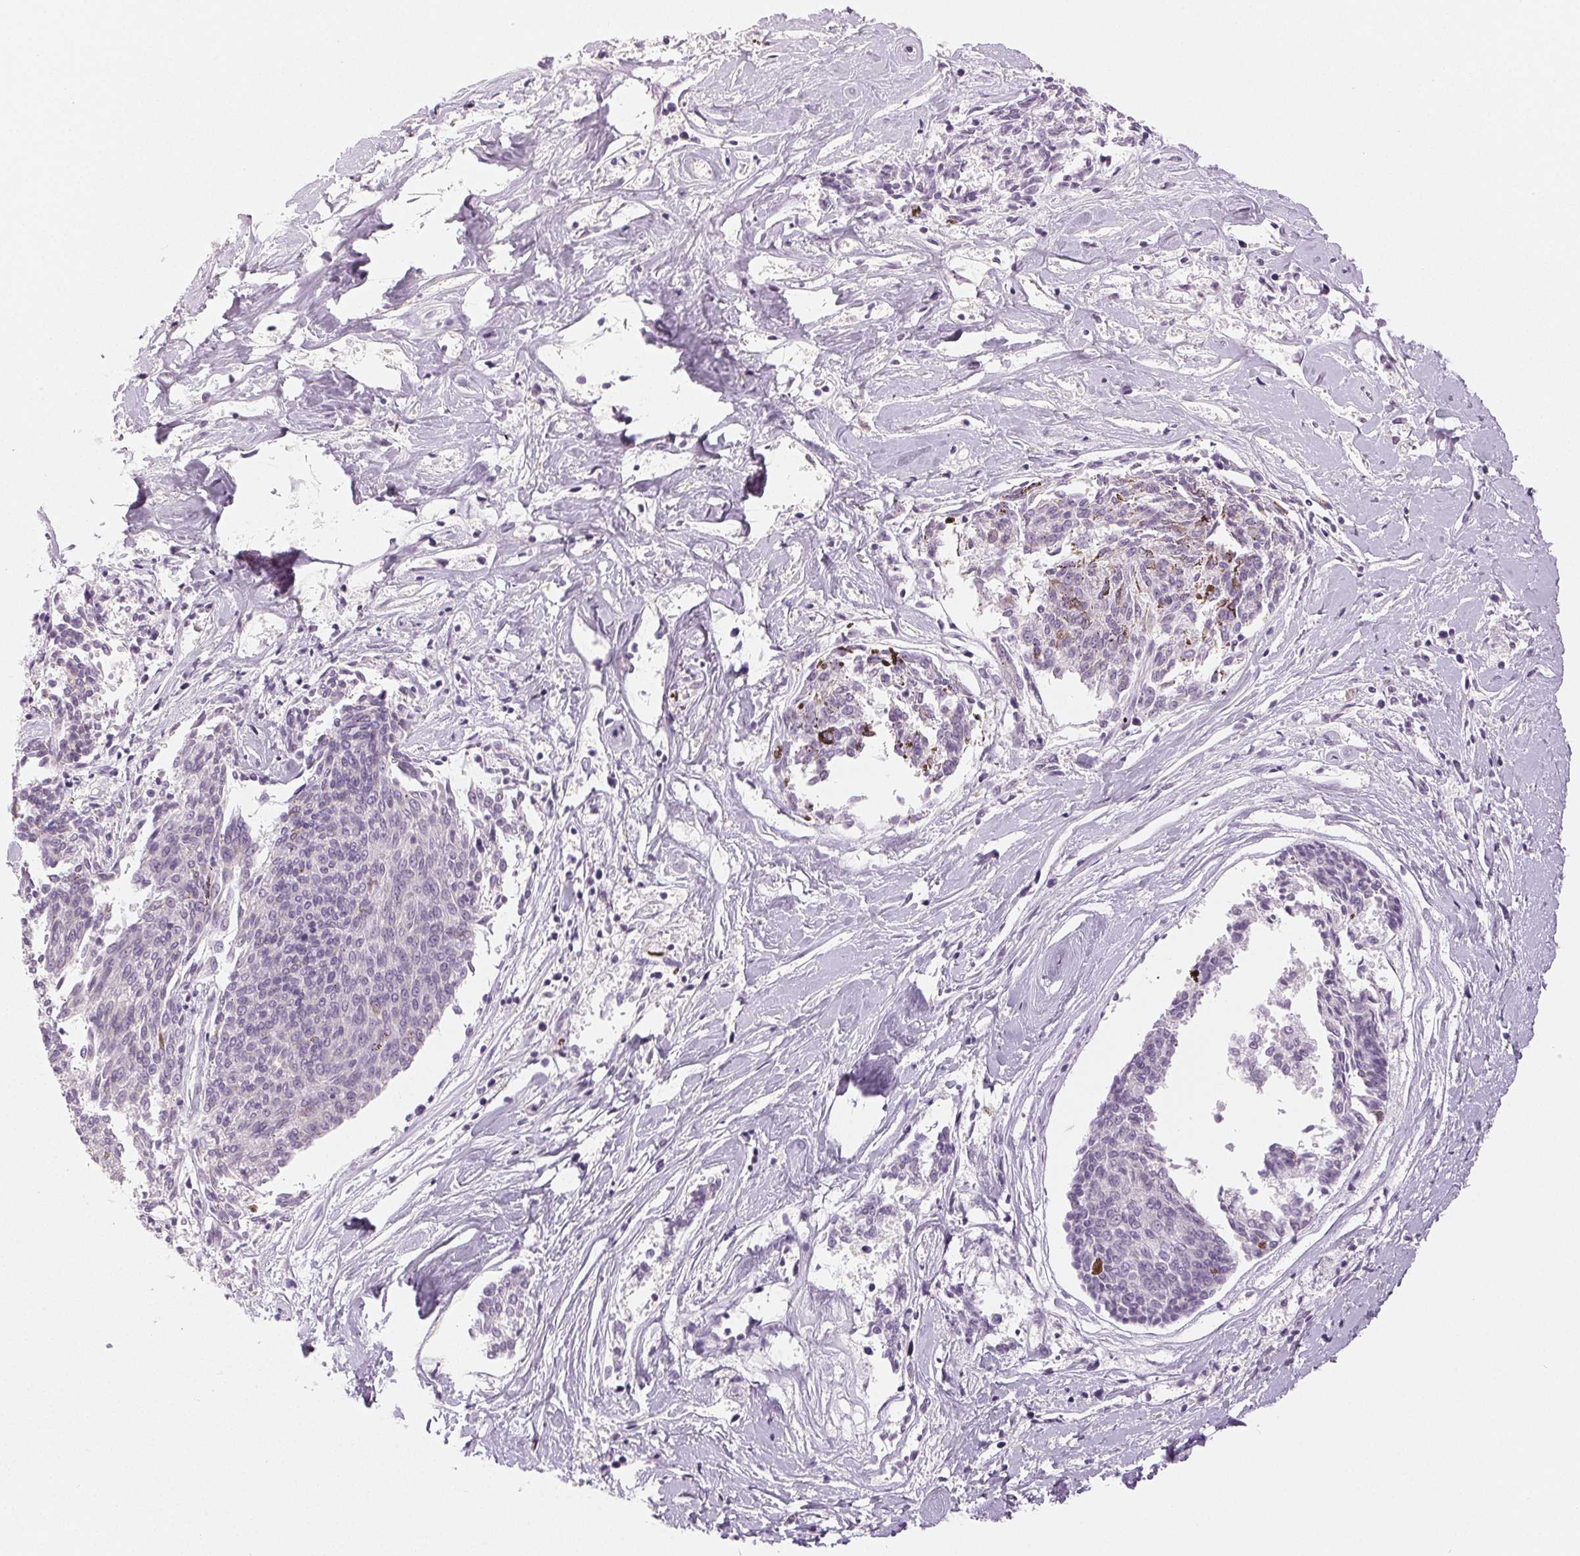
{"staining": {"intensity": "negative", "quantity": "none", "location": "none"}, "tissue": "melanoma", "cell_type": "Tumor cells", "image_type": "cancer", "snomed": [{"axis": "morphology", "description": "Malignant melanoma, NOS"}, {"axis": "topography", "description": "Skin"}], "caption": "DAB immunohistochemical staining of human melanoma reveals no significant positivity in tumor cells.", "gene": "MAP1LC3A", "patient": {"sex": "female", "age": 72}}